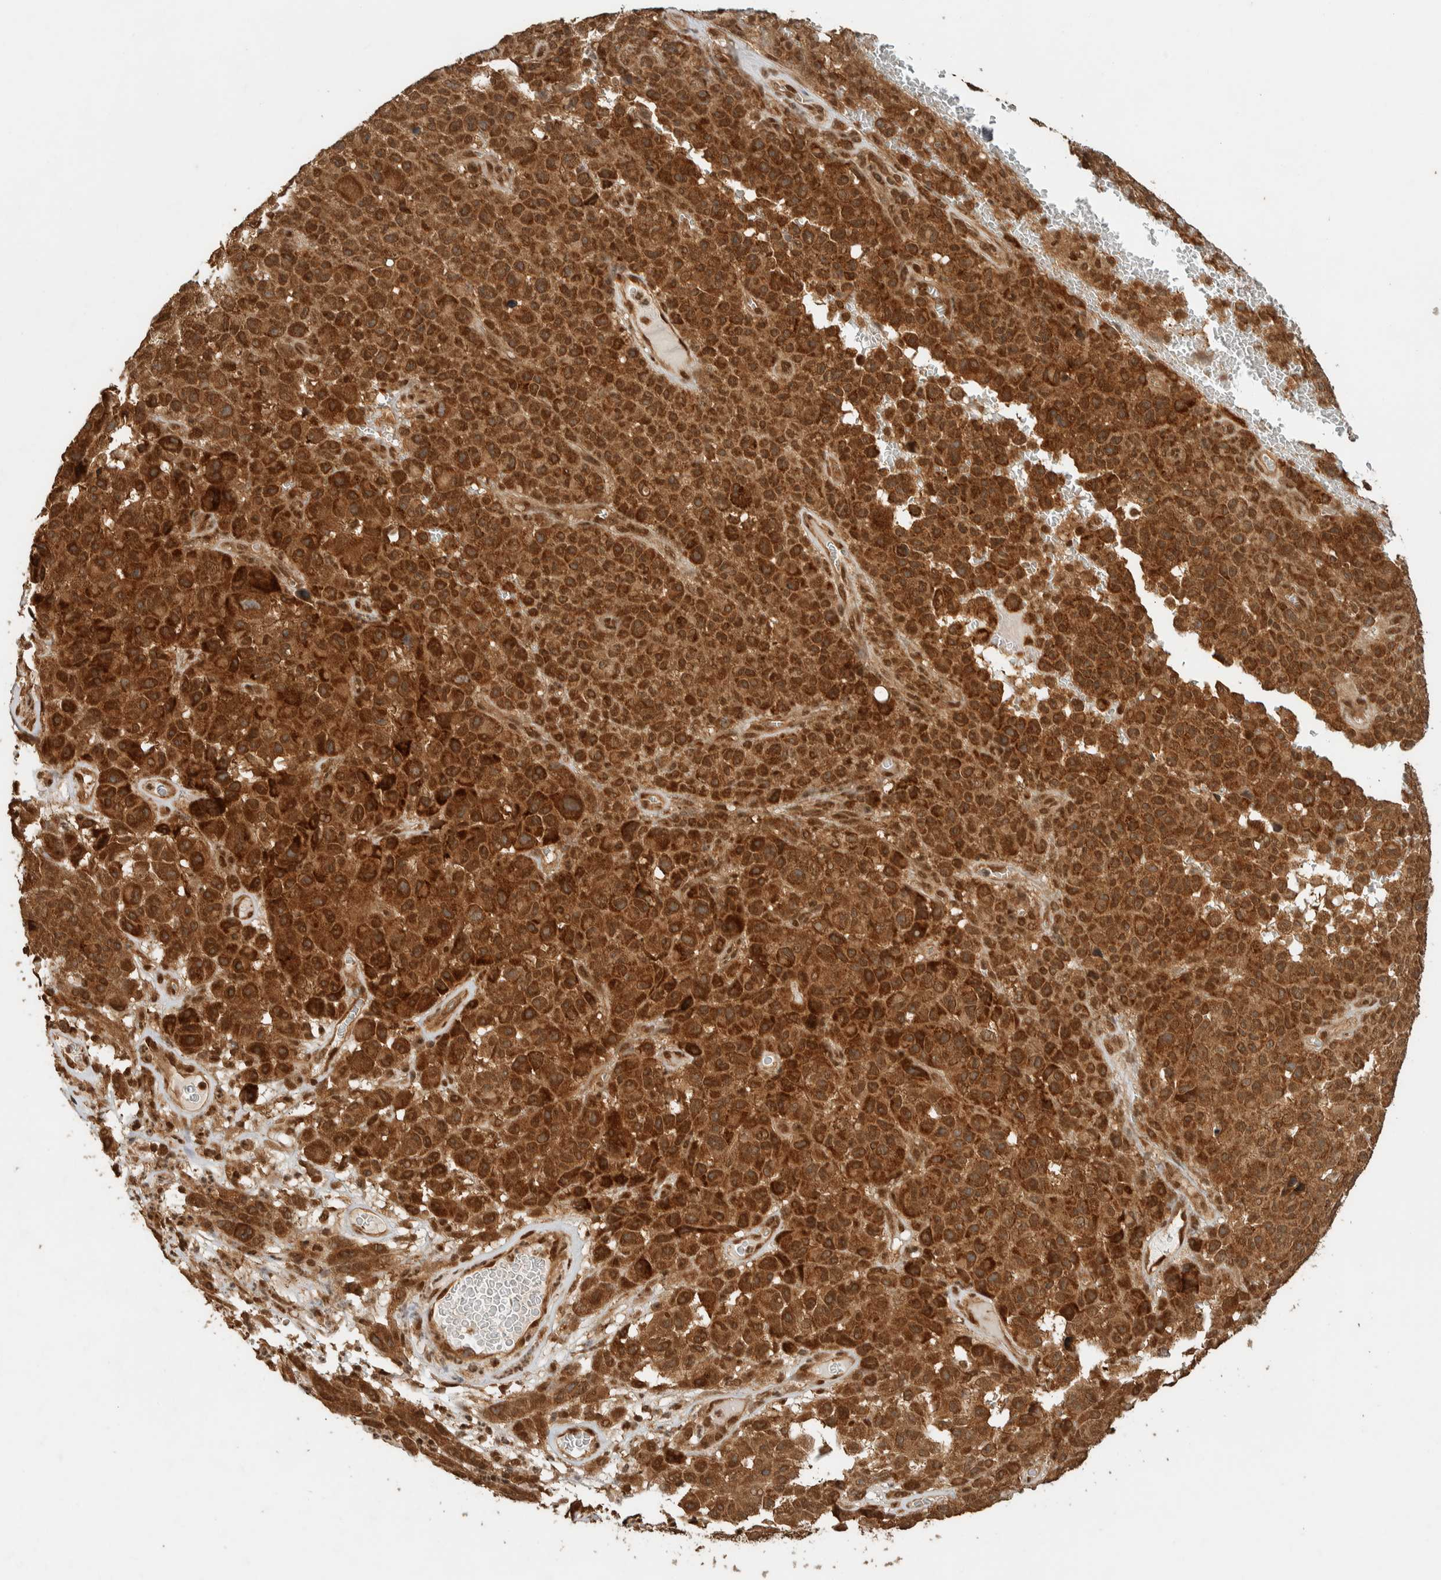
{"staining": {"intensity": "strong", "quantity": ">75%", "location": "cytoplasmic/membranous"}, "tissue": "melanoma", "cell_type": "Tumor cells", "image_type": "cancer", "snomed": [{"axis": "morphology", "description": "Malignant melanoma, NOS"}, {"axis": "topography", "description": "Skin"}], "caption": "Protein expression analysis of human melanoma reveals strong cytoplasmic/membranous positivity in about >75% of tumor cells.", "gene": "ZBTB2", "patient": {"sex": "female", "age": 82}}